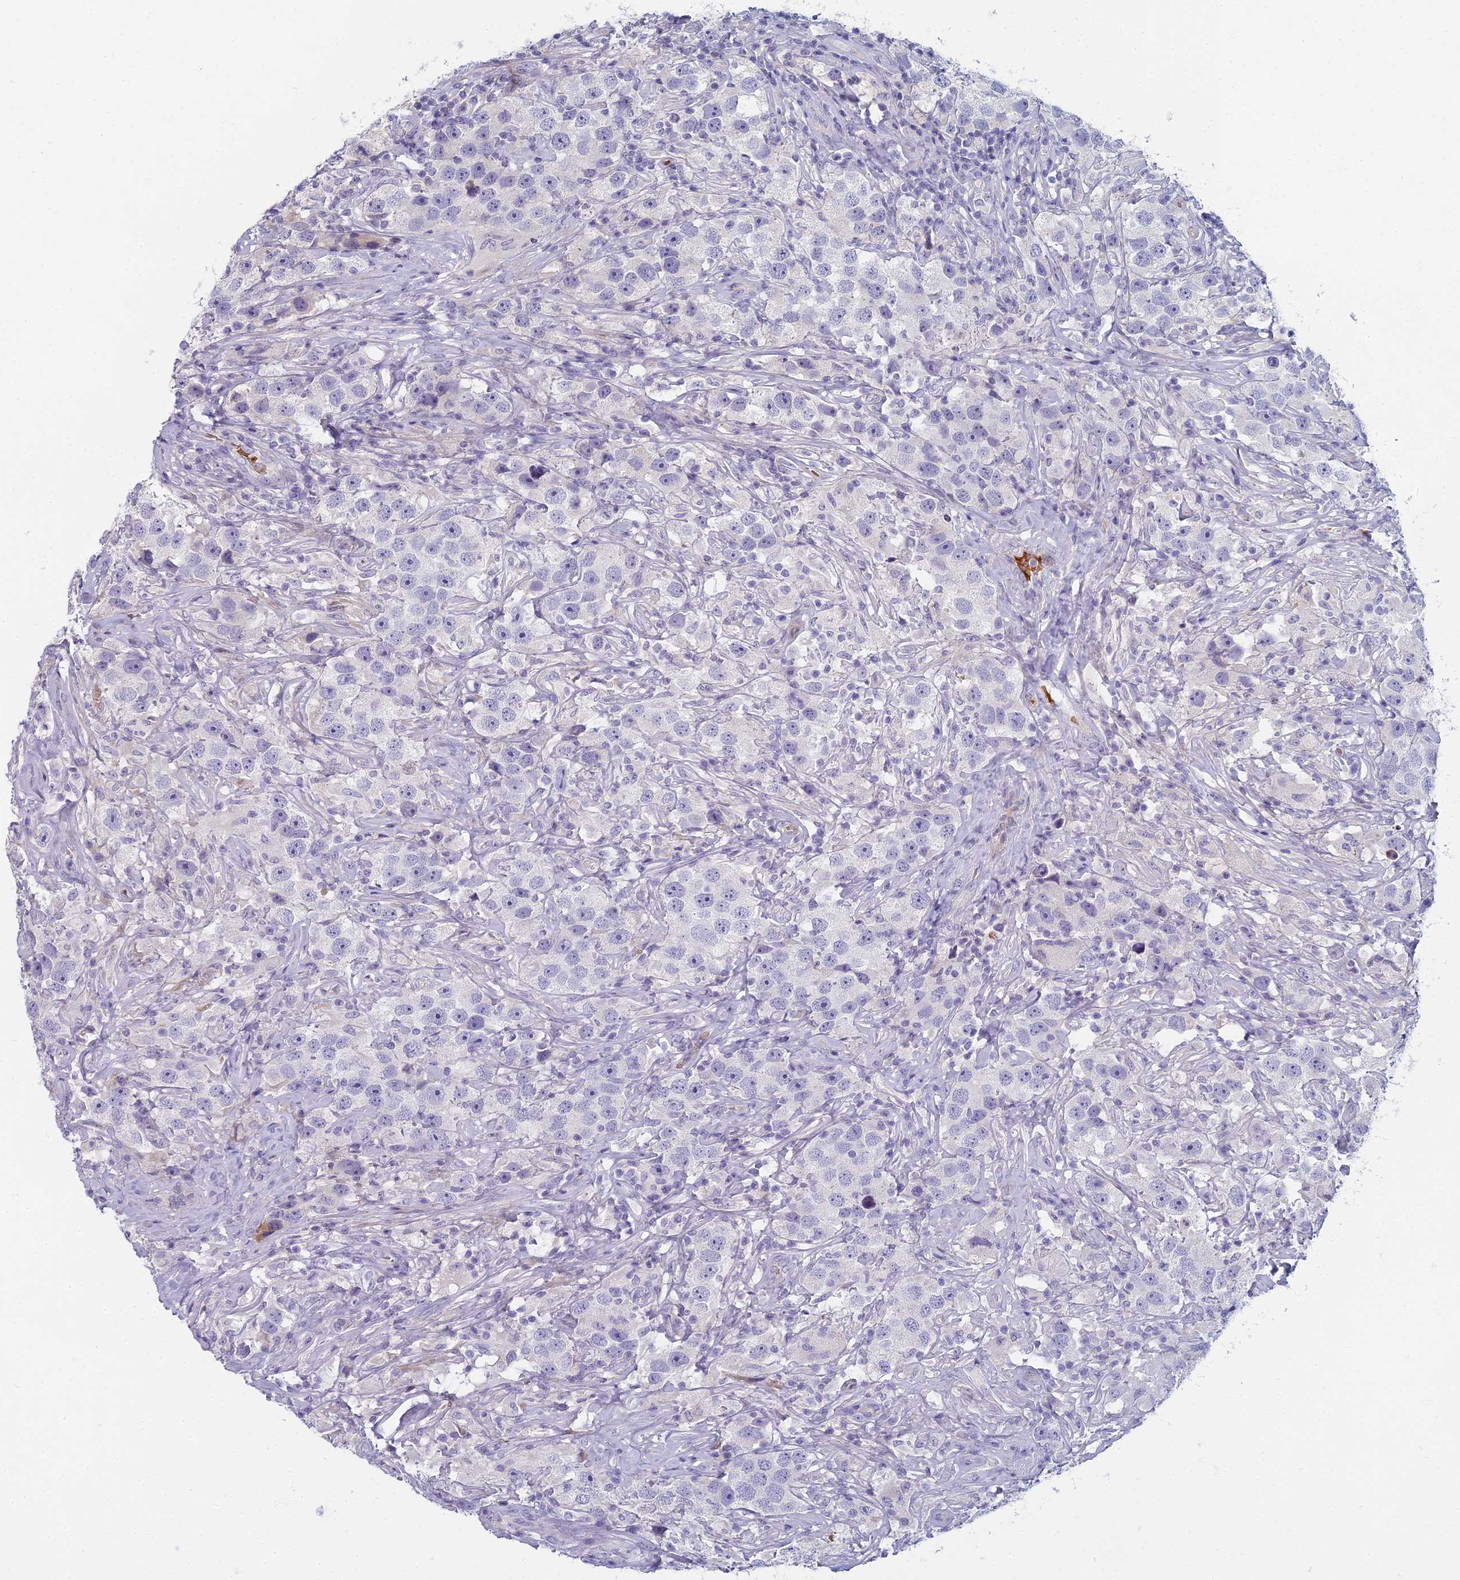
{"staining": {"intensity": "negative", "quantity": "none", "location": "none"}, "tissue": "testis cancer", "cell_type": "Tumor cells", "image_type": "cancer", "snomed": [{"axis": "morphology", "description": "Seminoma, NOS"}, {"axis": "topography", "description": "Testis"}], "caption": "Immunohistochemistry (IHC) of testis cancer (seminoma) exhibits no positivity in tumor cells.", "gene": "ARL15", "patient": {"sex": "male", "age": 49}}